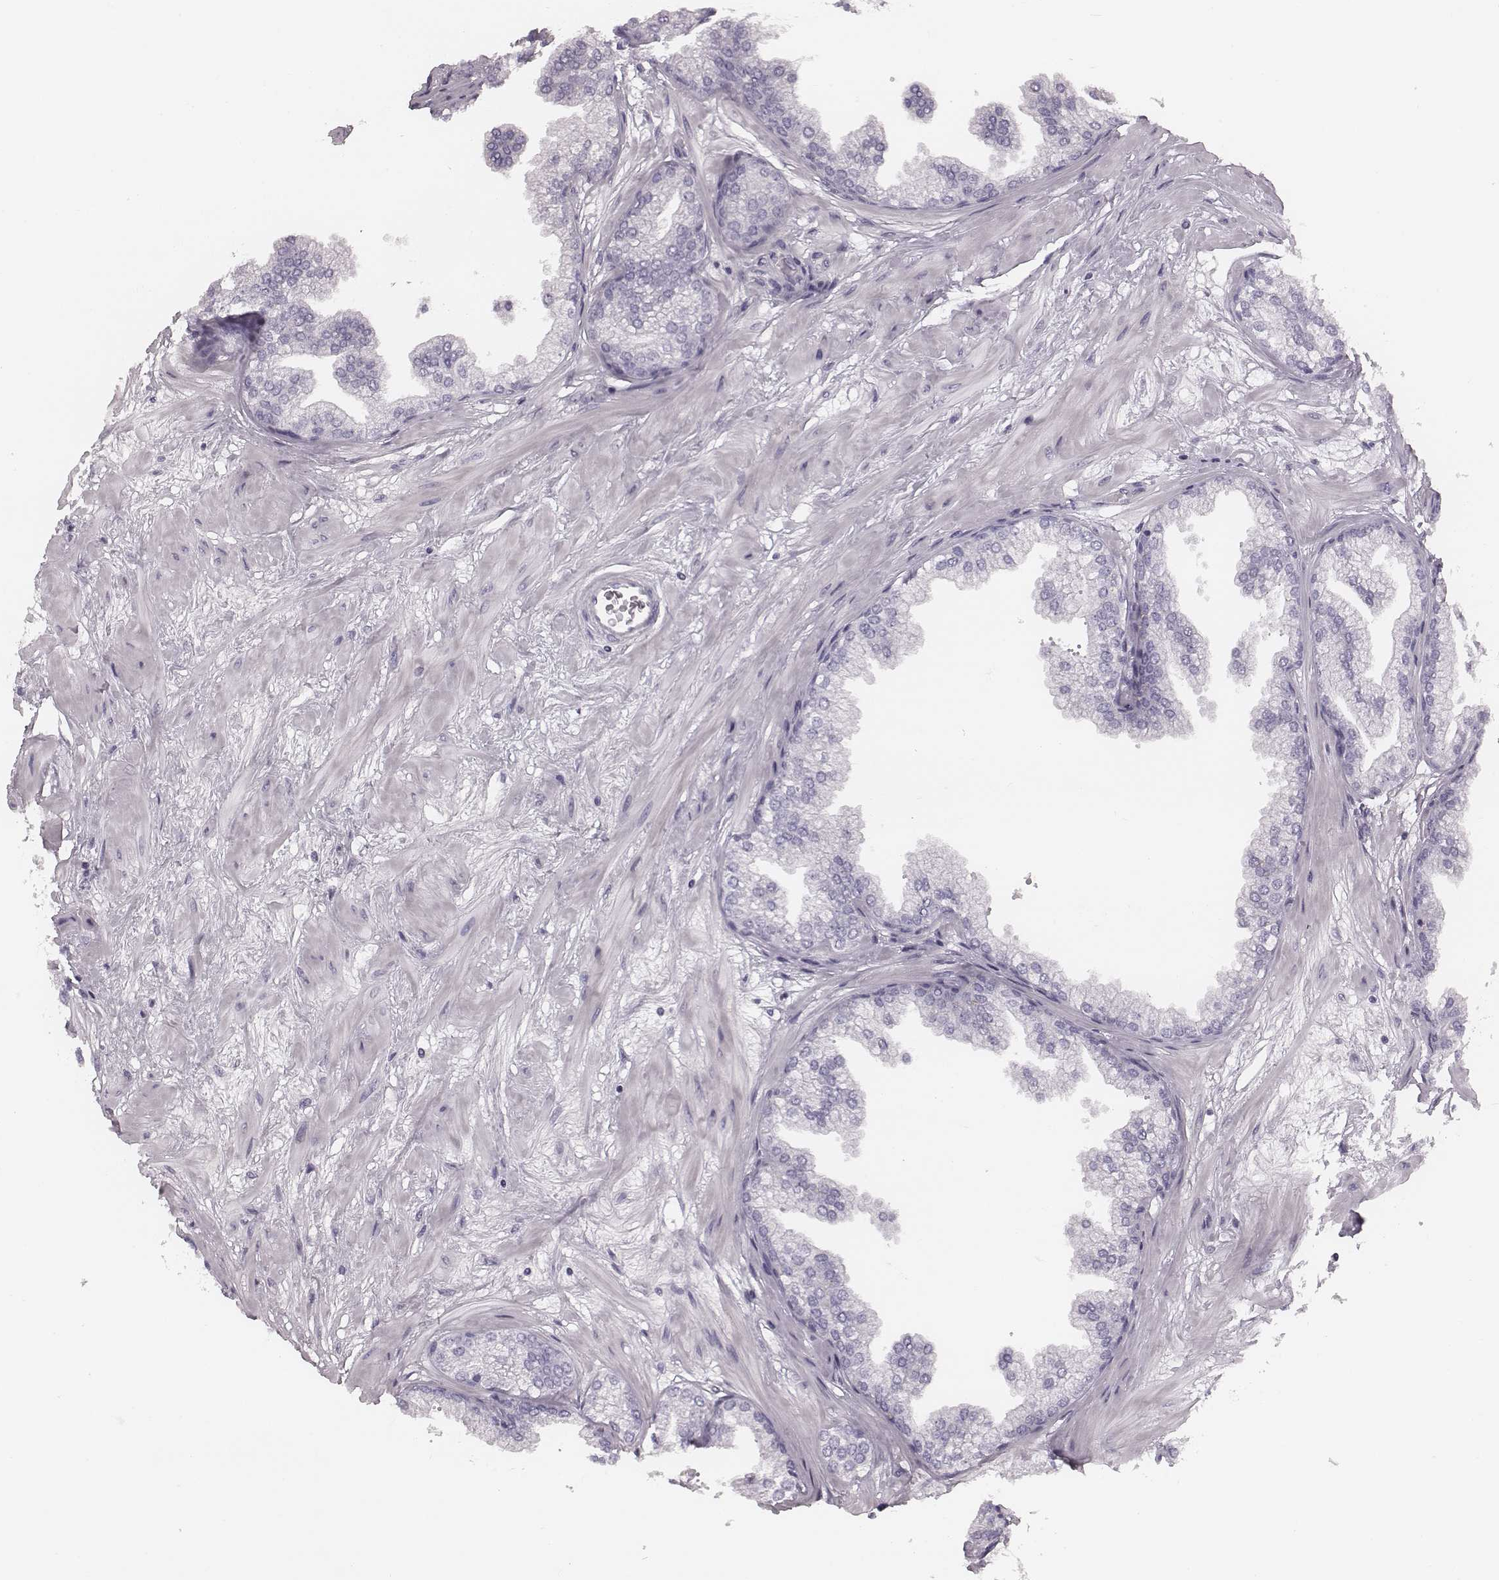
{"staining": {"intensity": "negative", "quantity": "none", "location": "none"}, "tissue": "prostate", "cell_type": "Glandular cells", "image_type": "normal", "snomed": [{"axis": "morphology", "description": "Normal tissue, NOS"}, {"axis": "topography", "description": "Prostate"}], "caption": "IHC image of benign prostate: human prostate stained with DAB (3,3'-diaminobenzidine) demonstrates no significant protein expression in glandular cells. (DAB (3,3'-diaminobenzidine) immunohistochemistry, high magnification).", "gene": "S100Z", "patient": {"sex": "male", "age": 37}}